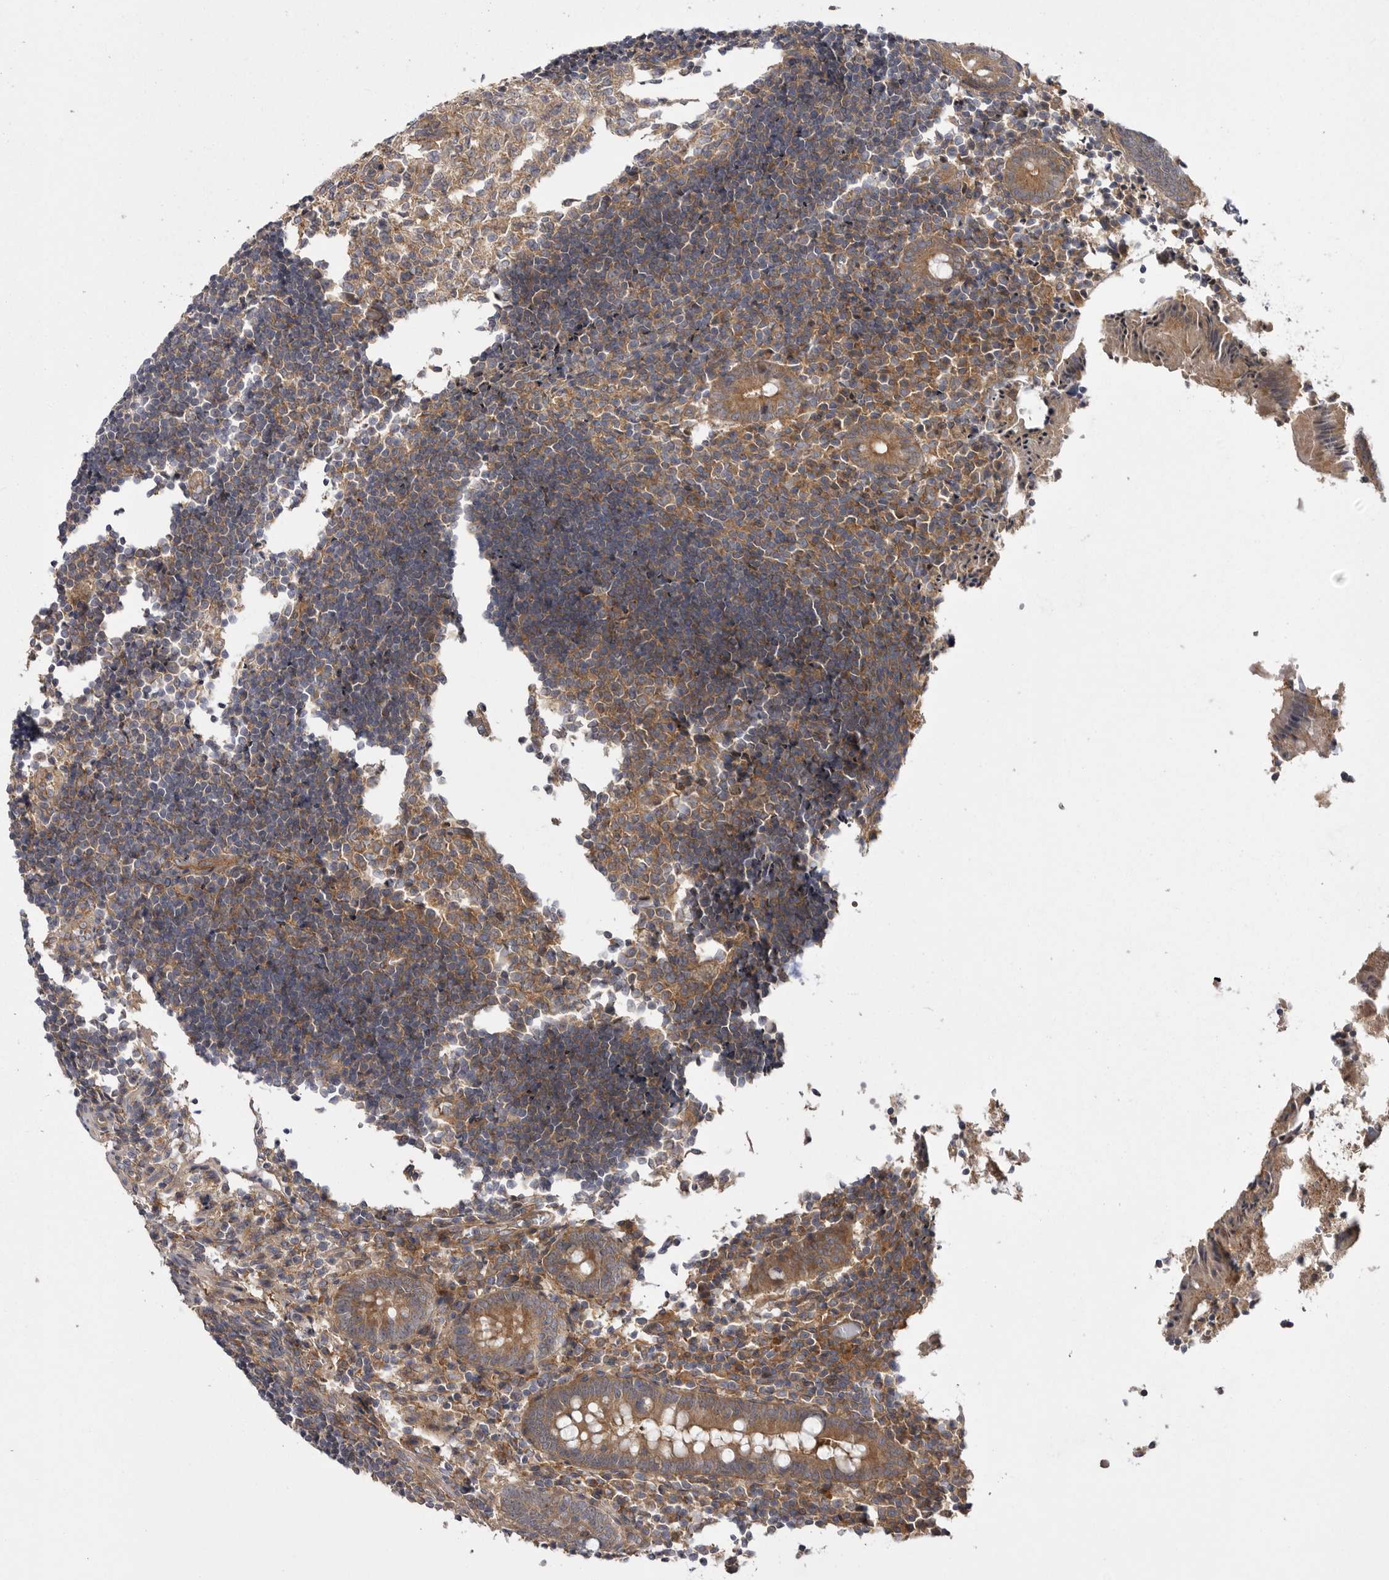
{"staining": {"intensity": "moderate", "quantity": ">75%", "location": "cytoplasmic/membranous"}, "tissue": "appendix", "cell_type": "Glandular cells", "image_type": "normal", "snomed": [{"axis": "morphology", "description": "Normal tissue, NOS"}, {"axis": "topography", "description": "Appendix"}], "caption": "Human appendix stained with a brown dye exhibits moderate cytoplasmic/membranous positive positivity in about >75% of glandular cells.", "gene": "OSBPL9", "patient": {"sex": "female", "age": 17}}